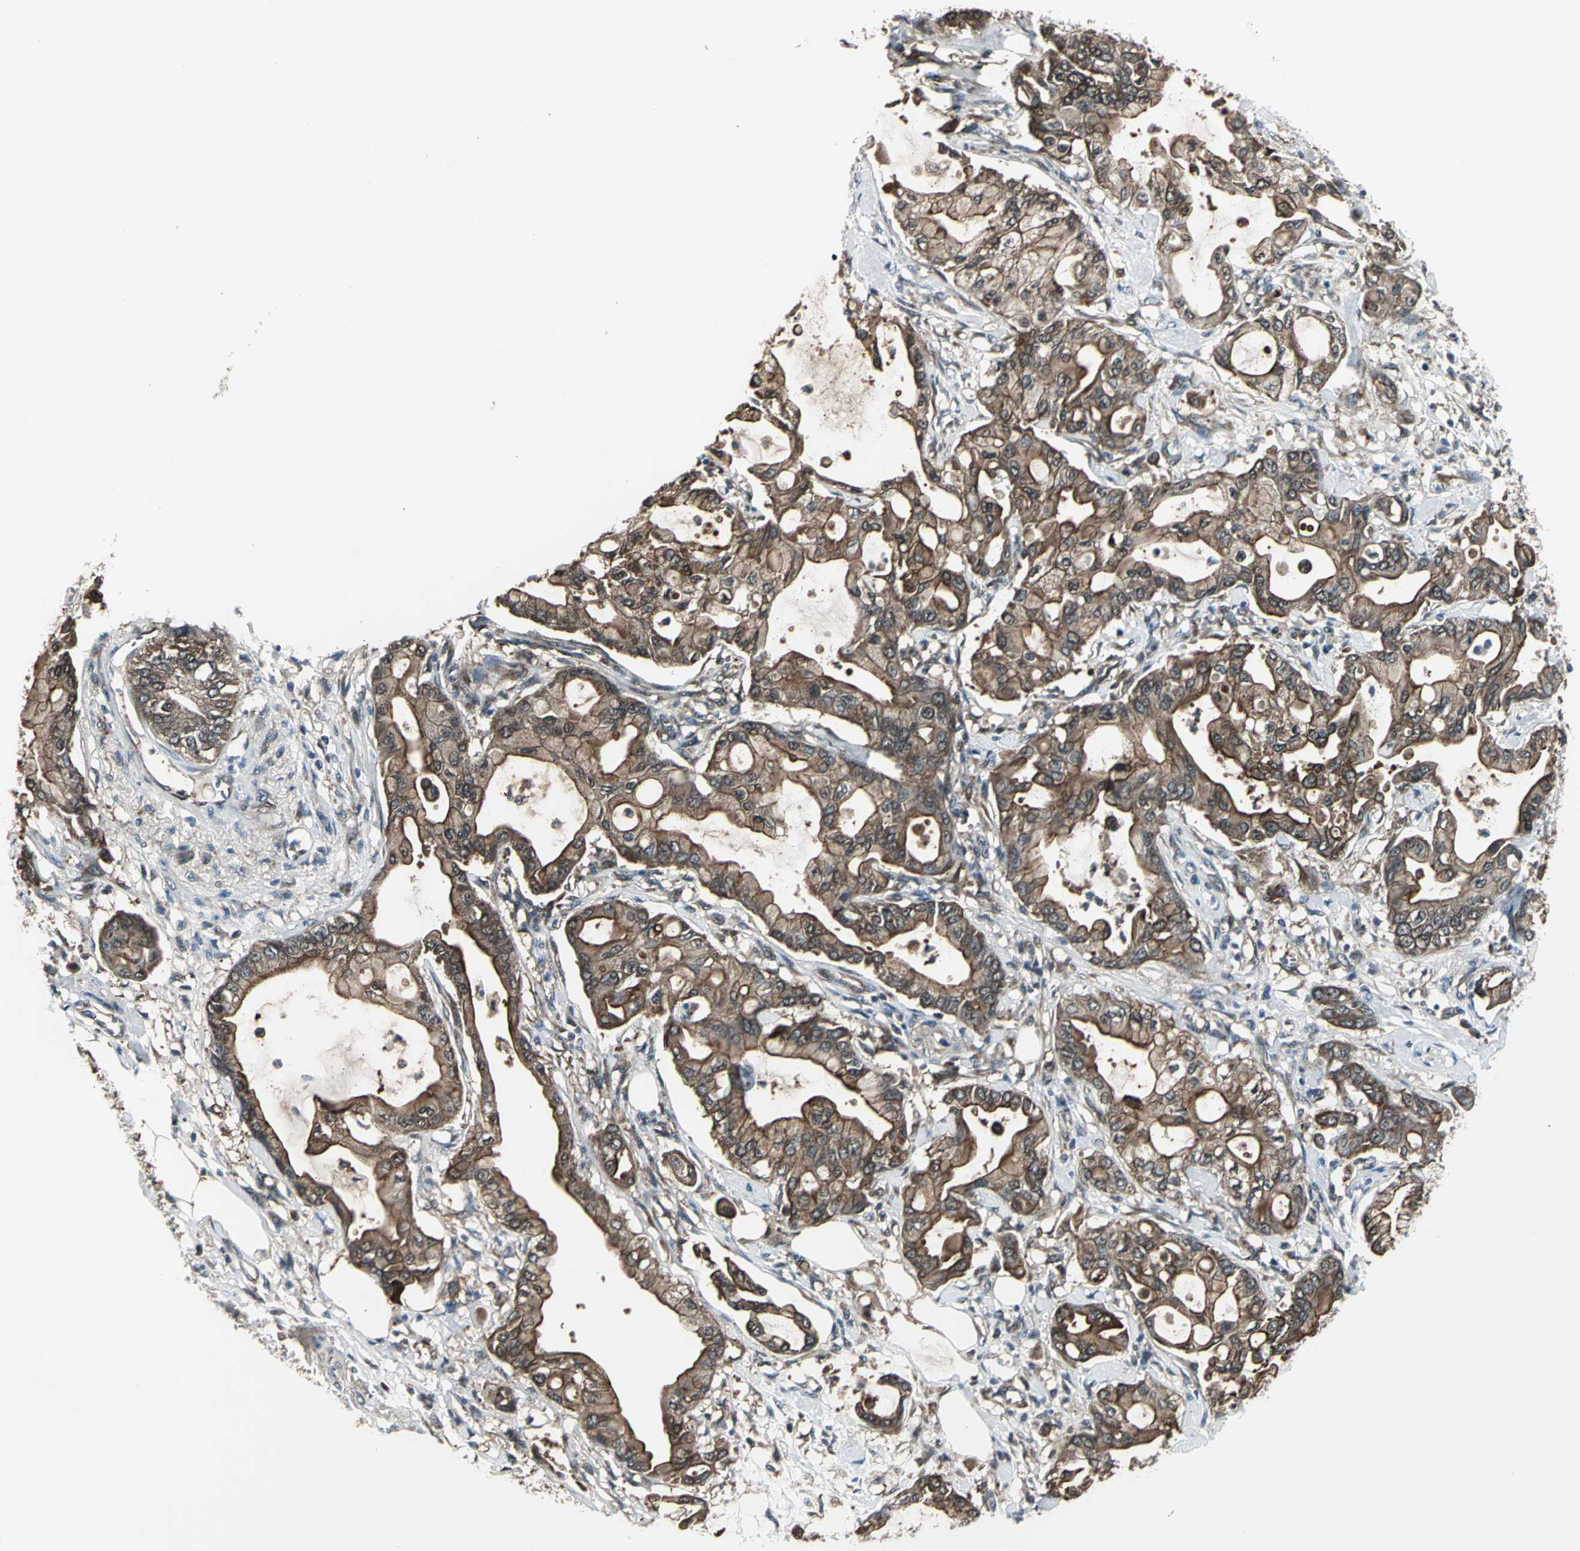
{"staining": {"intensity": "strong", "quantity": ">75%", "location": "cytoplasmic/membranous,nuclear"}, "tissue": "pancreatic cancer", "cell_type": "Tumor cells", "image_type": "cancer", "snomed": [{"axis": "morphology", "description": "Adenocarcinoma, NOS"}, {"axis": "morphology", "description": "Adenocarcinoma, metastatic, NOS"}, {"axis": "topography", "description": "Lymph node"}, {"axis": "topography", "description": "Pancreas"}, {"axis": "topography", "description": "Duodenum"}], "caption": "The immunohistochemical stain highlights strong cytoplasmic/membranous and nuclear staining in tumor cells of pancreatic cancer tissue.", "gene": "PFDN1", "patient": {"sex": "female", "age": 64}}